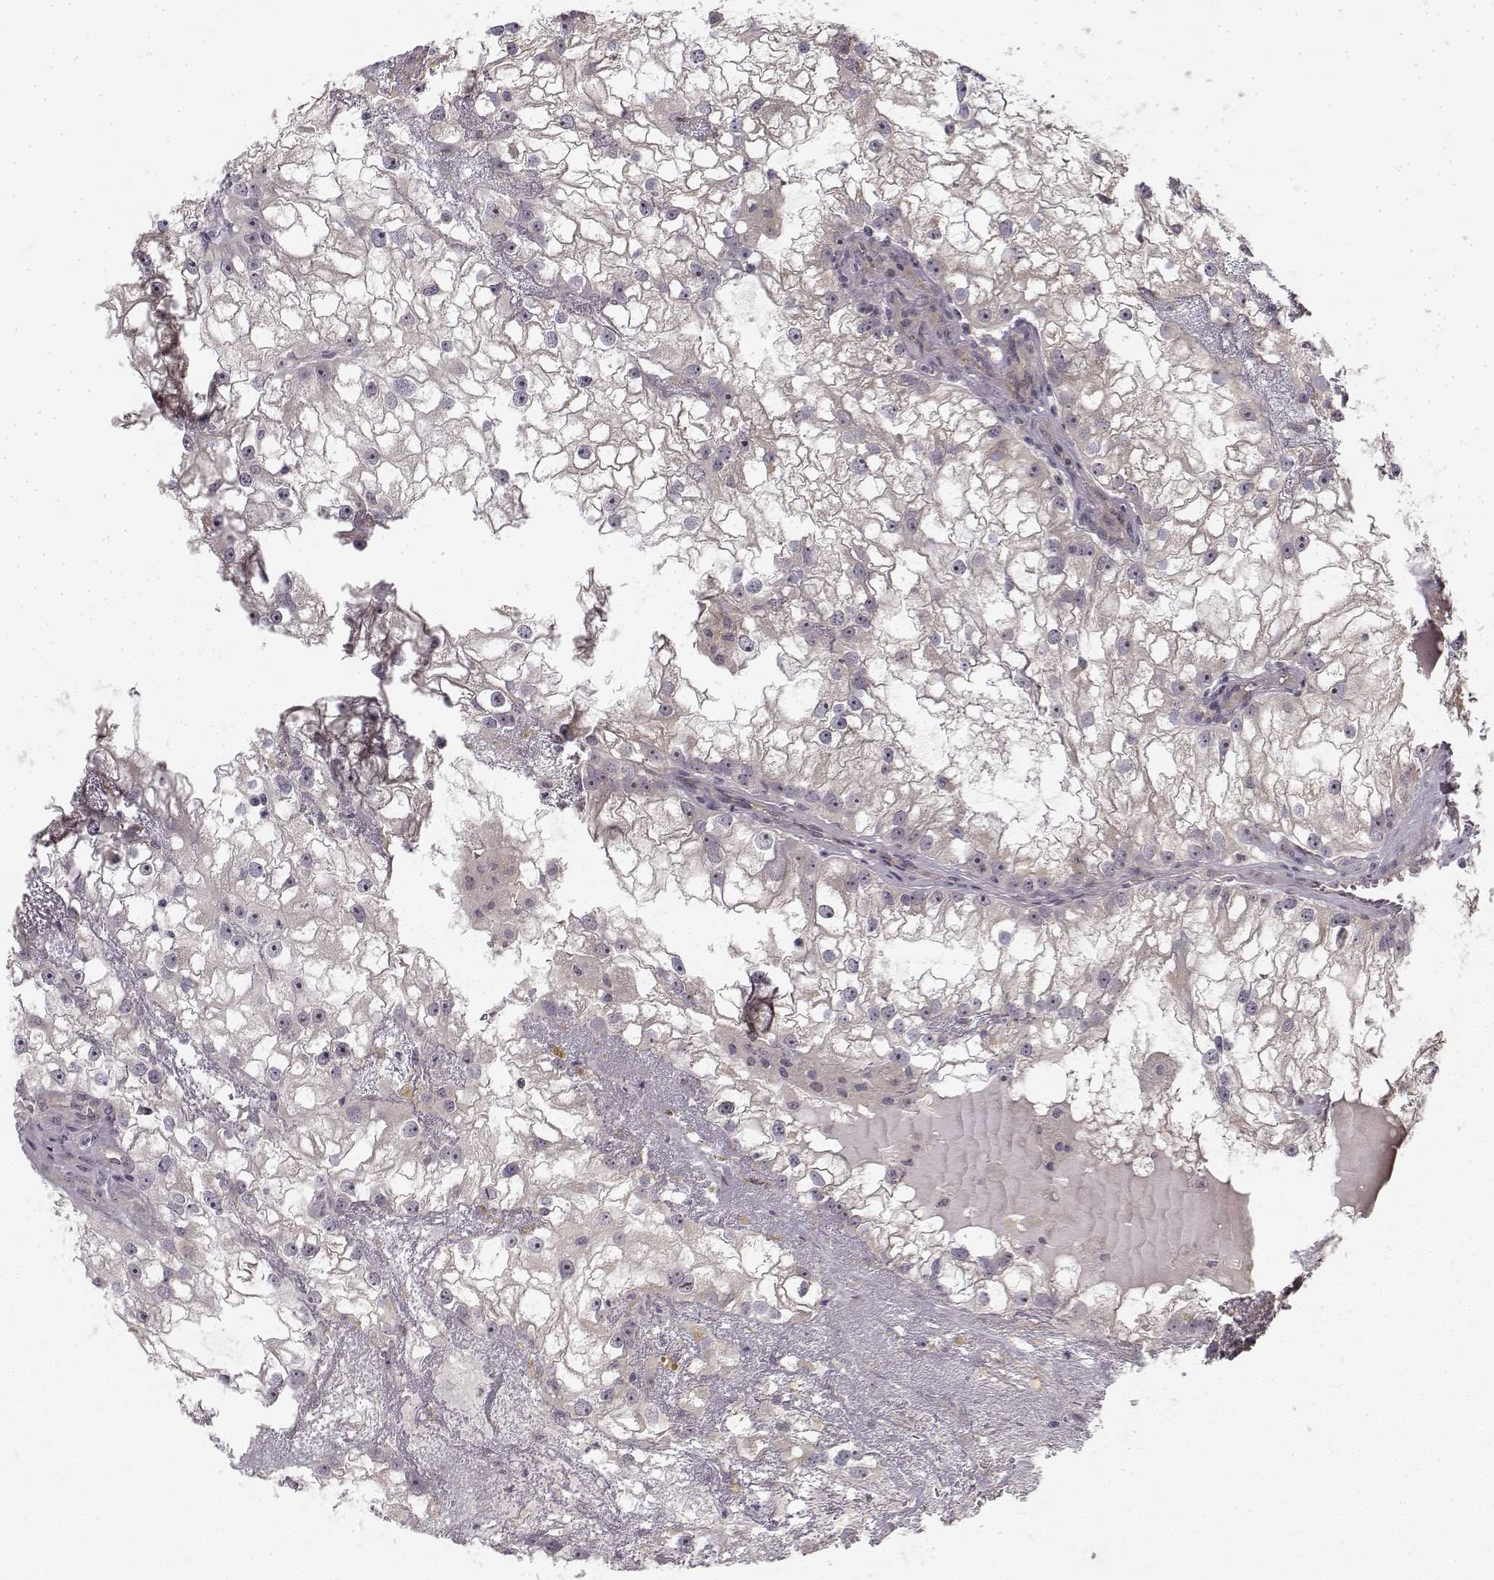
{"staining": {"intensity": "negative", "quantity": "none", "location": "none"}, "tissue": "renal cancer", "cell_type": "Tumor cells", "image_type": "cancer", "snomed": [{"axis": "morphology", "description": "Adenocarcinoma, NOS"}, {"axis": "topography", "description": "Kidney"}], "caption": "Image shows no protein expression in tumor cells of renal cancer (adenocarcinoma) tissue.", "gene": "MED12L", "patient": {"sex": "male", "age": 59}}